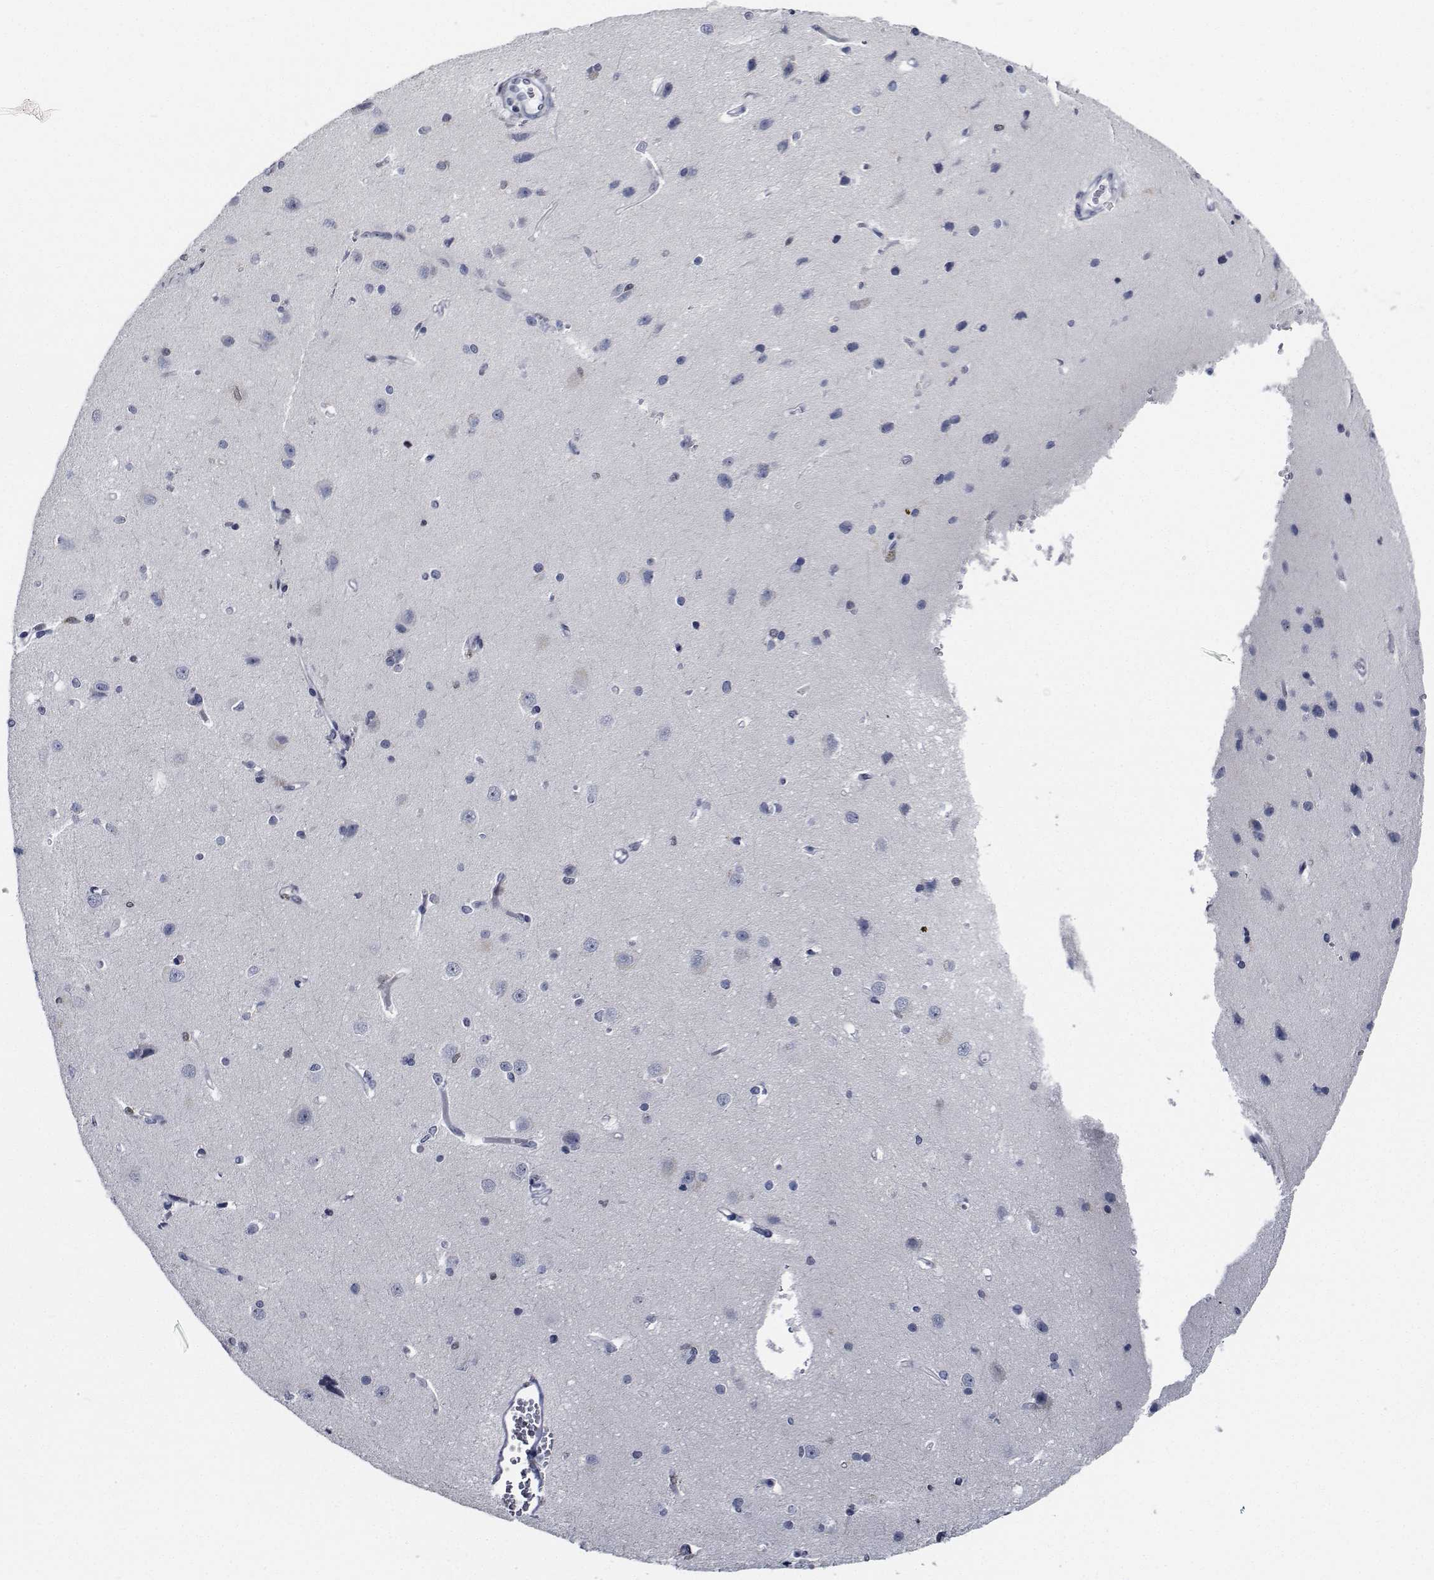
{"staining": {"intensity": "negative", "quantity": "none", "location": "none"}, "tissue": "cerebral cortex", "cell_type": "Endothelial cells", "image_type": "normal", "snomed": [{"axis": "morphology", "description": "Normal tissue, NOS"}, {"axis": "topography", "description": "Cerebral cortex"}], "caption": "The immunohistochemistry (IHC) image has no significant positivity in endothelial cells of cerebral cortex. The staining was performed using DAB (3,3'-diaminobenzidine) to visualize the protein expression in brown, while the nuclei were stained in blue with hematoxylin (Magnification: 20x).", "gene": "NVL", "patient": {"sex": "male", "age": 37}}